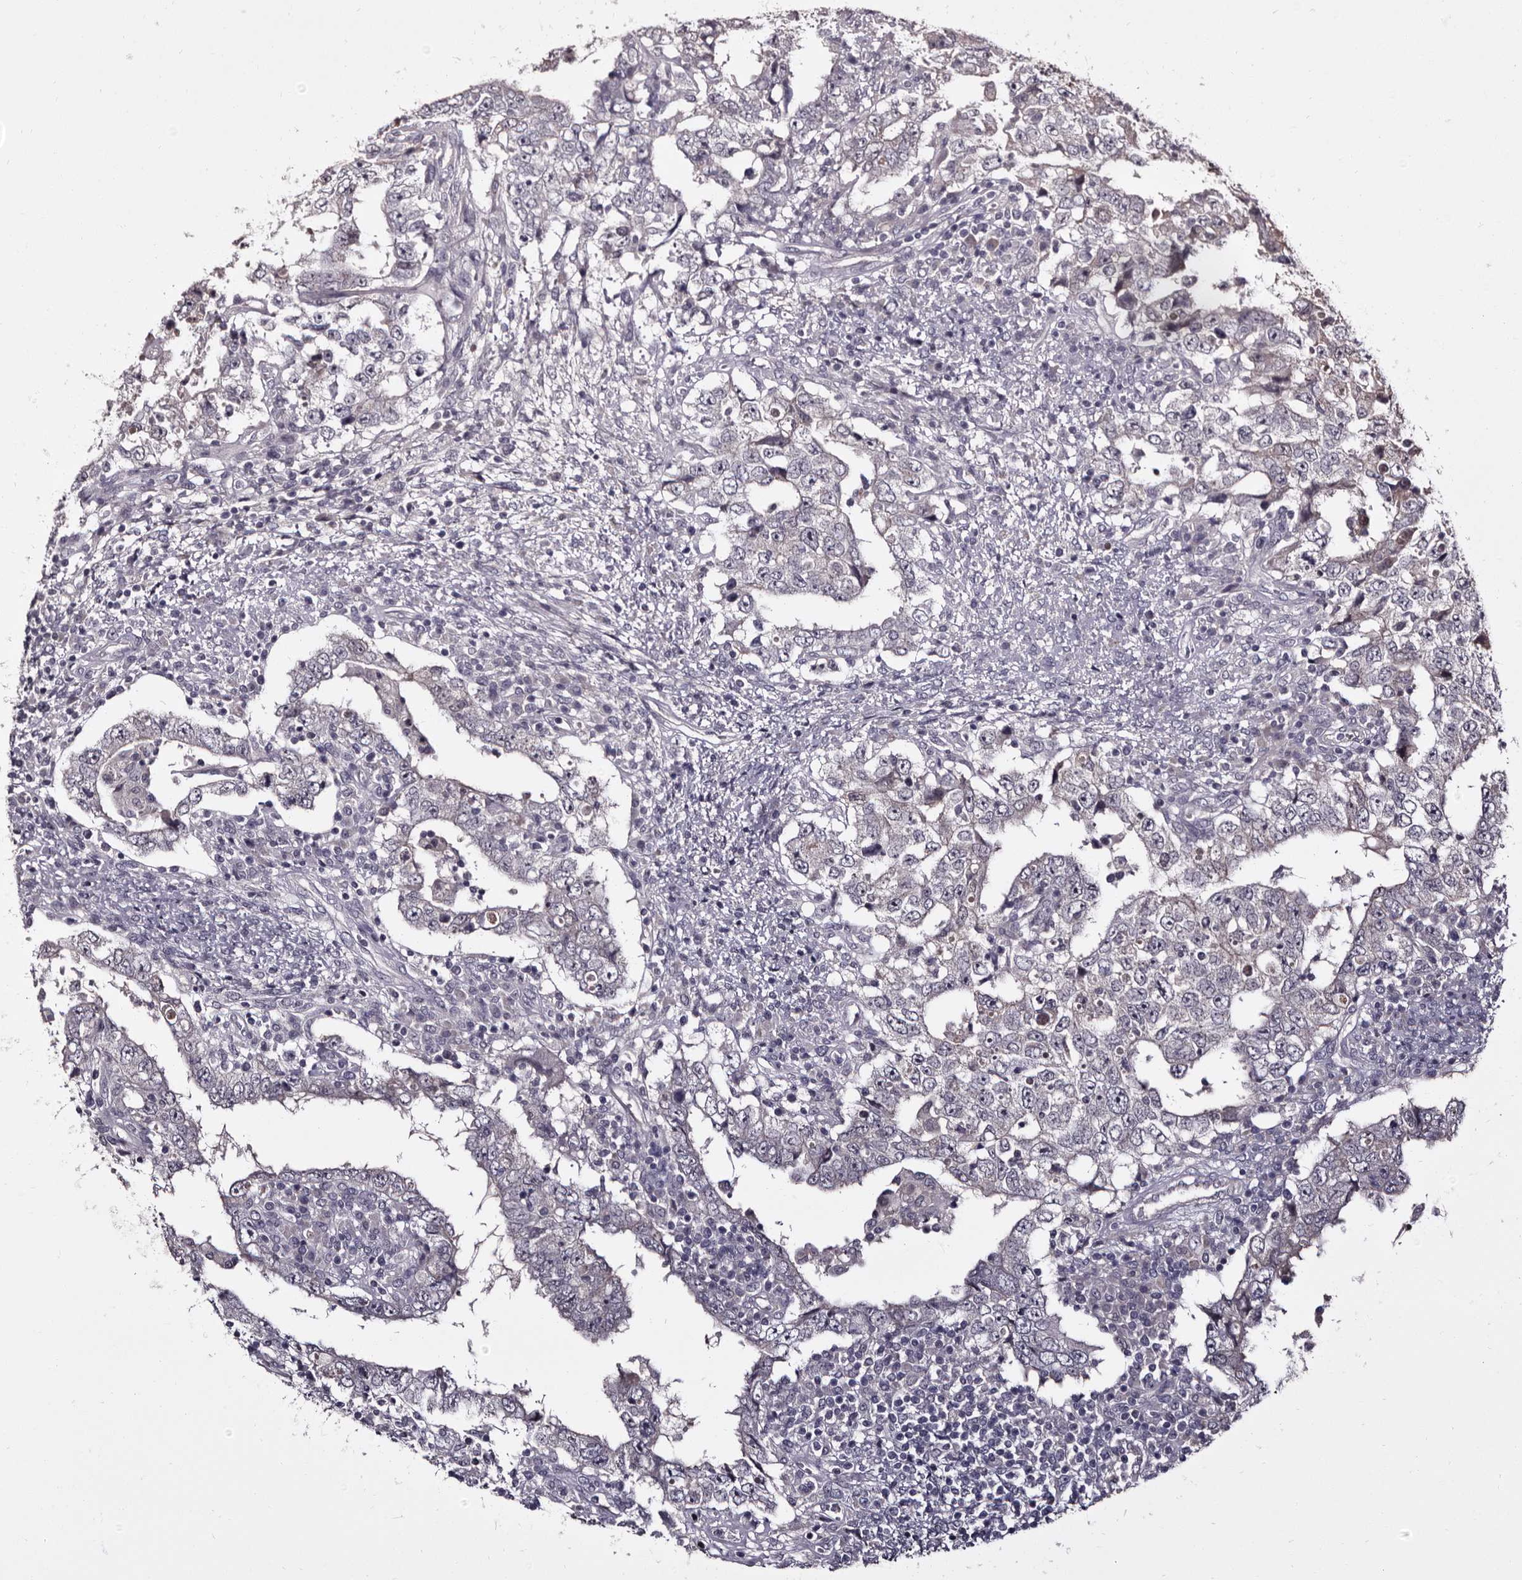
{"staining": {"intensity": "negative", "quantity": "none", "location": "none"}, "tissue": "testis cancer", "cell_type": "Tumor cells", "image_type": "cancer", "snomed": [{"axis": "morphology", "description": "Carcinoma, Embryonal, NOS"}, {"axis": "topography", "description": "Testis"}], "caption": "Micrograph shows no significant protein expression in tumor cells of testis cancer.", "gene": "LANCL2", "patient": {"sex": "male", "age": 26}}